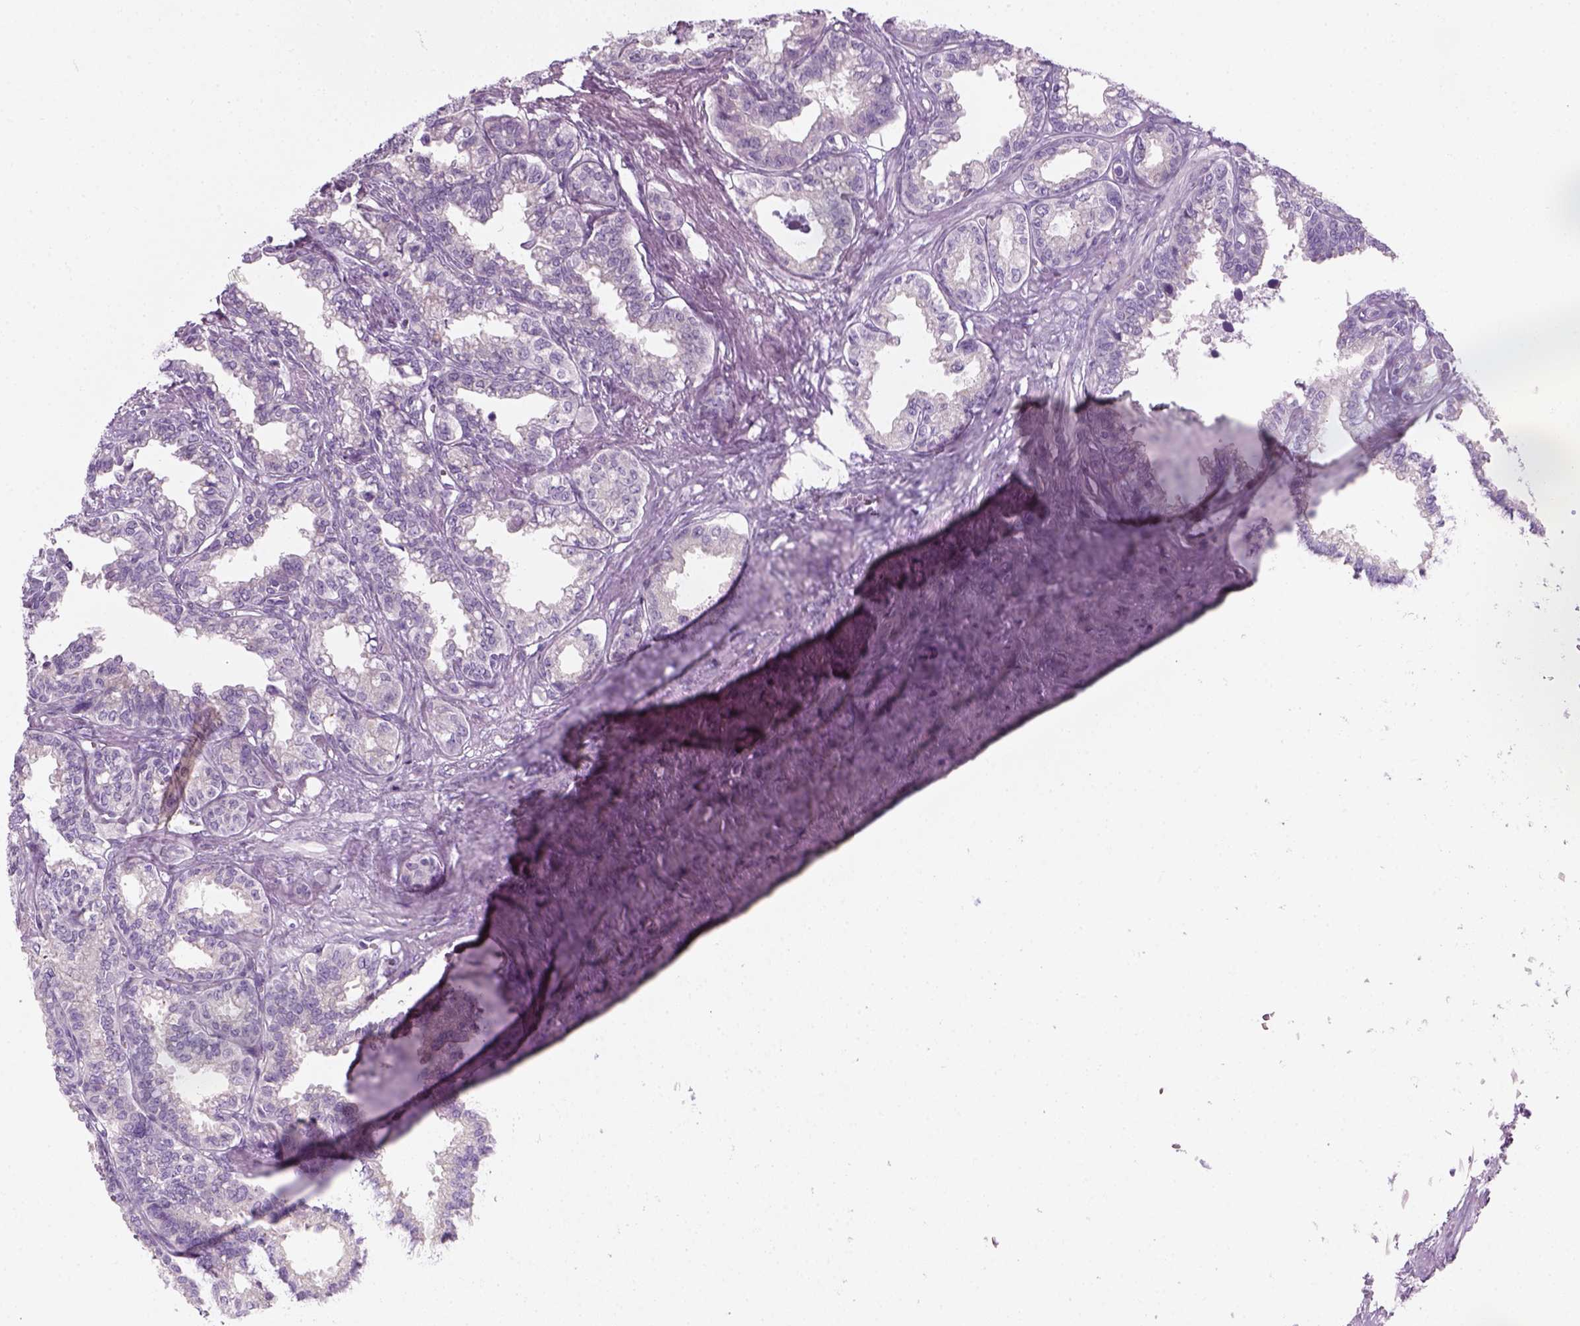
{"staining": {"intensity": "negative", "quantity": "none", "location": "none"}, "tissue": "seminal vesicle", "cell_type": "Glandular cells", "image_type": "normal", "snomed": [{"axis": "morphology", "description": "Normal tissue, NOS"}, {"axis": "morphology", "description": "Urothelial carcinoma, NOS"}, {"axis": "topography", "description": "Urinary bladder"}, {"axis": "topography", "description": "Seminal veicle"}], "caption": "This micrograph is of unremarkable seminal vesicle stained with immunohistochemistry (IHC) to label a protein in brown with the nuclei are counter-stained blue. There is no positivity in glandular cells.", "gene": "IL4", "patient": {"sex": "male", "age": 76}}